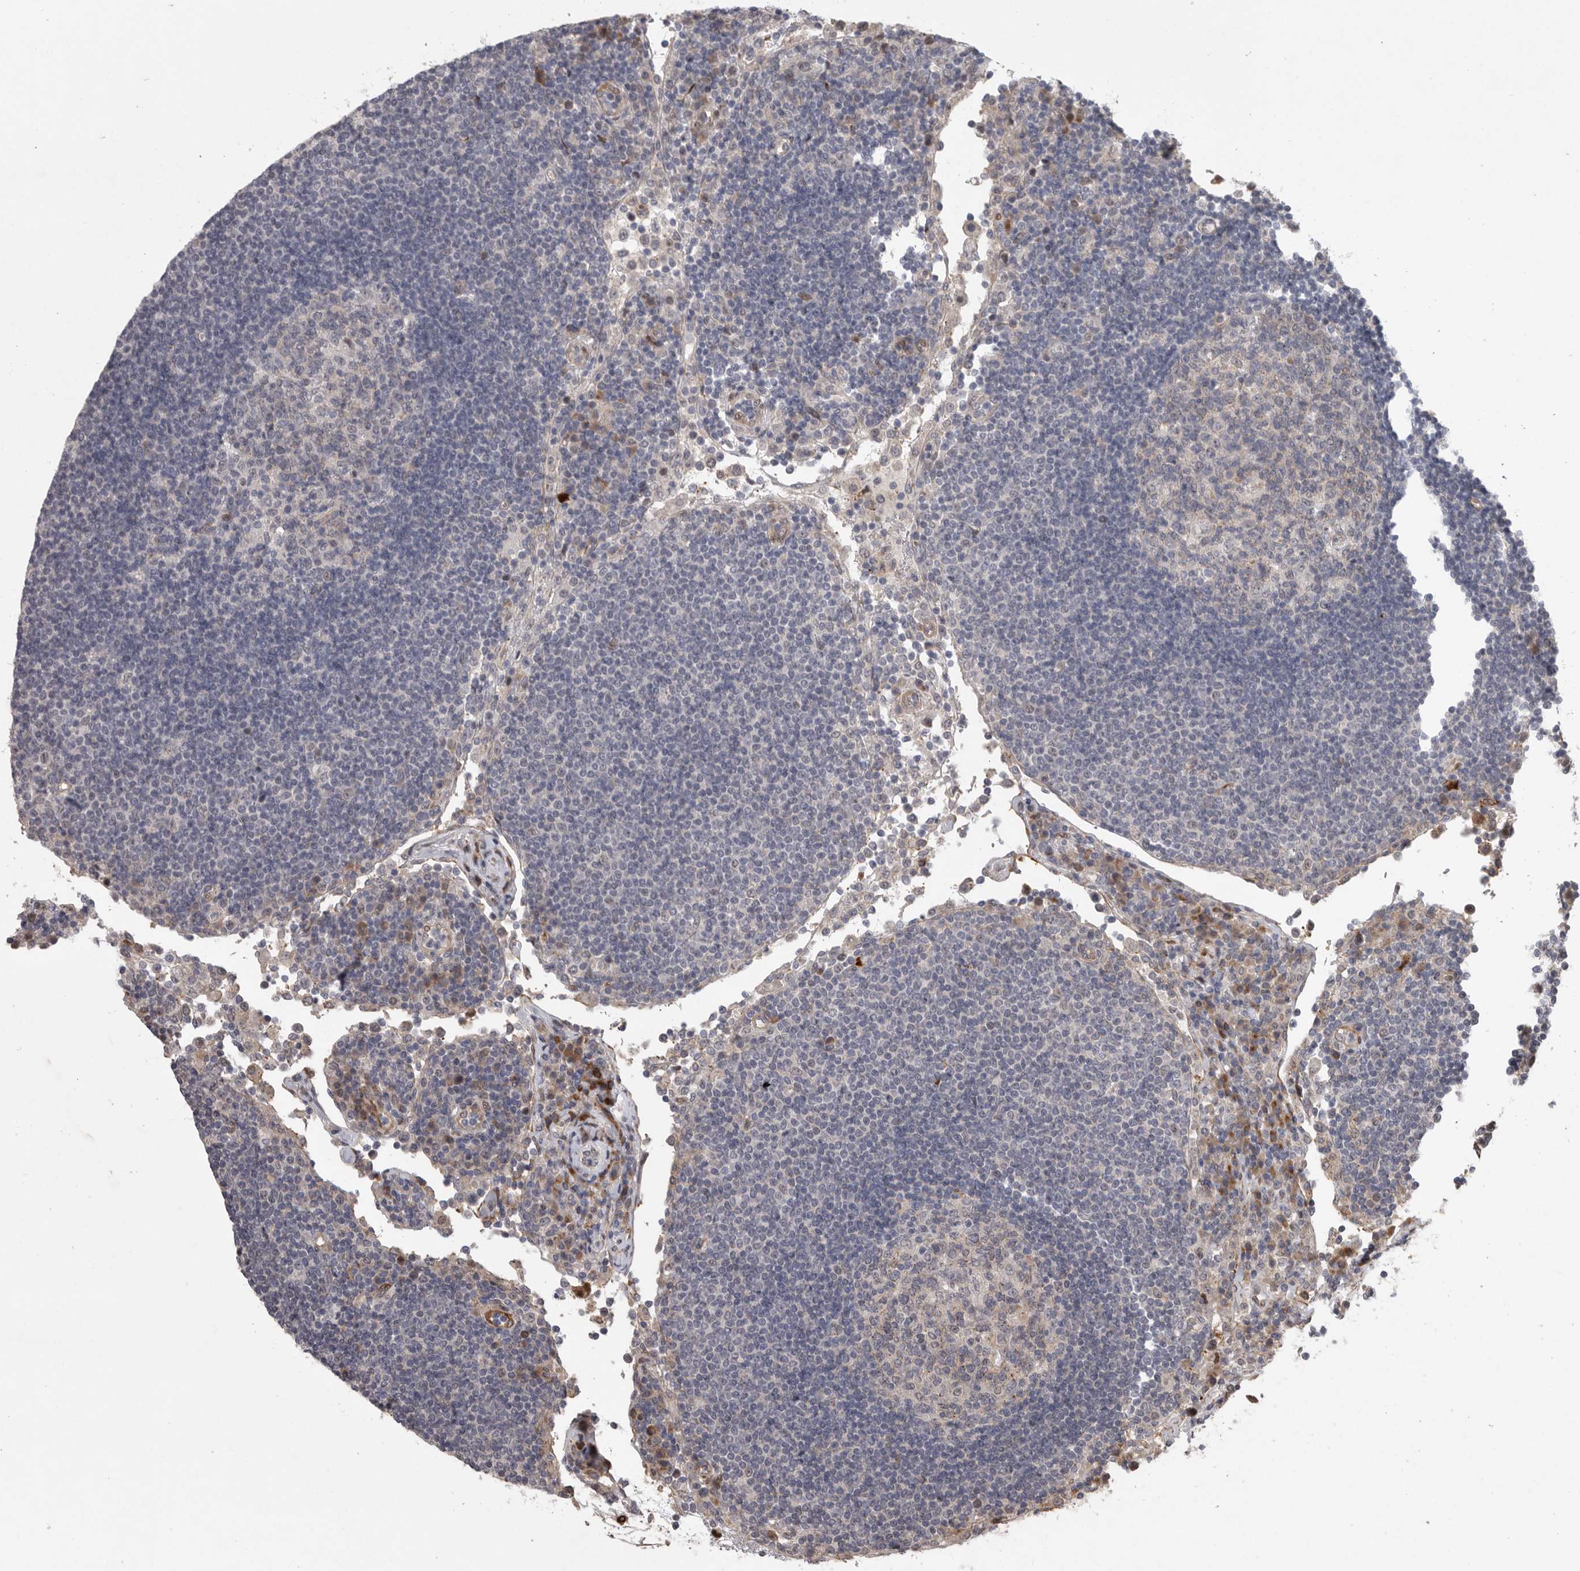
{"staining": {"intensity": "negative", "quantity": "none", "location": "none"}, "tissue": "lymph node", "cell_type": "Germinal center cells", "image_type": "normal", "snomed": [{"axis": "morphology", "description": "Normal tissue, NOS"}, {"axis": "topography", "description": "Lymph node"}], "caption": "High magnification brightfield microscopy of unremarkable lymph node stained with DAB (brown) and counterstained with hematoxylin (blue): germinal center cells show no significant positivity.", "gene": "MPDZ", "patient": {"sex": "female", "age": 53}}